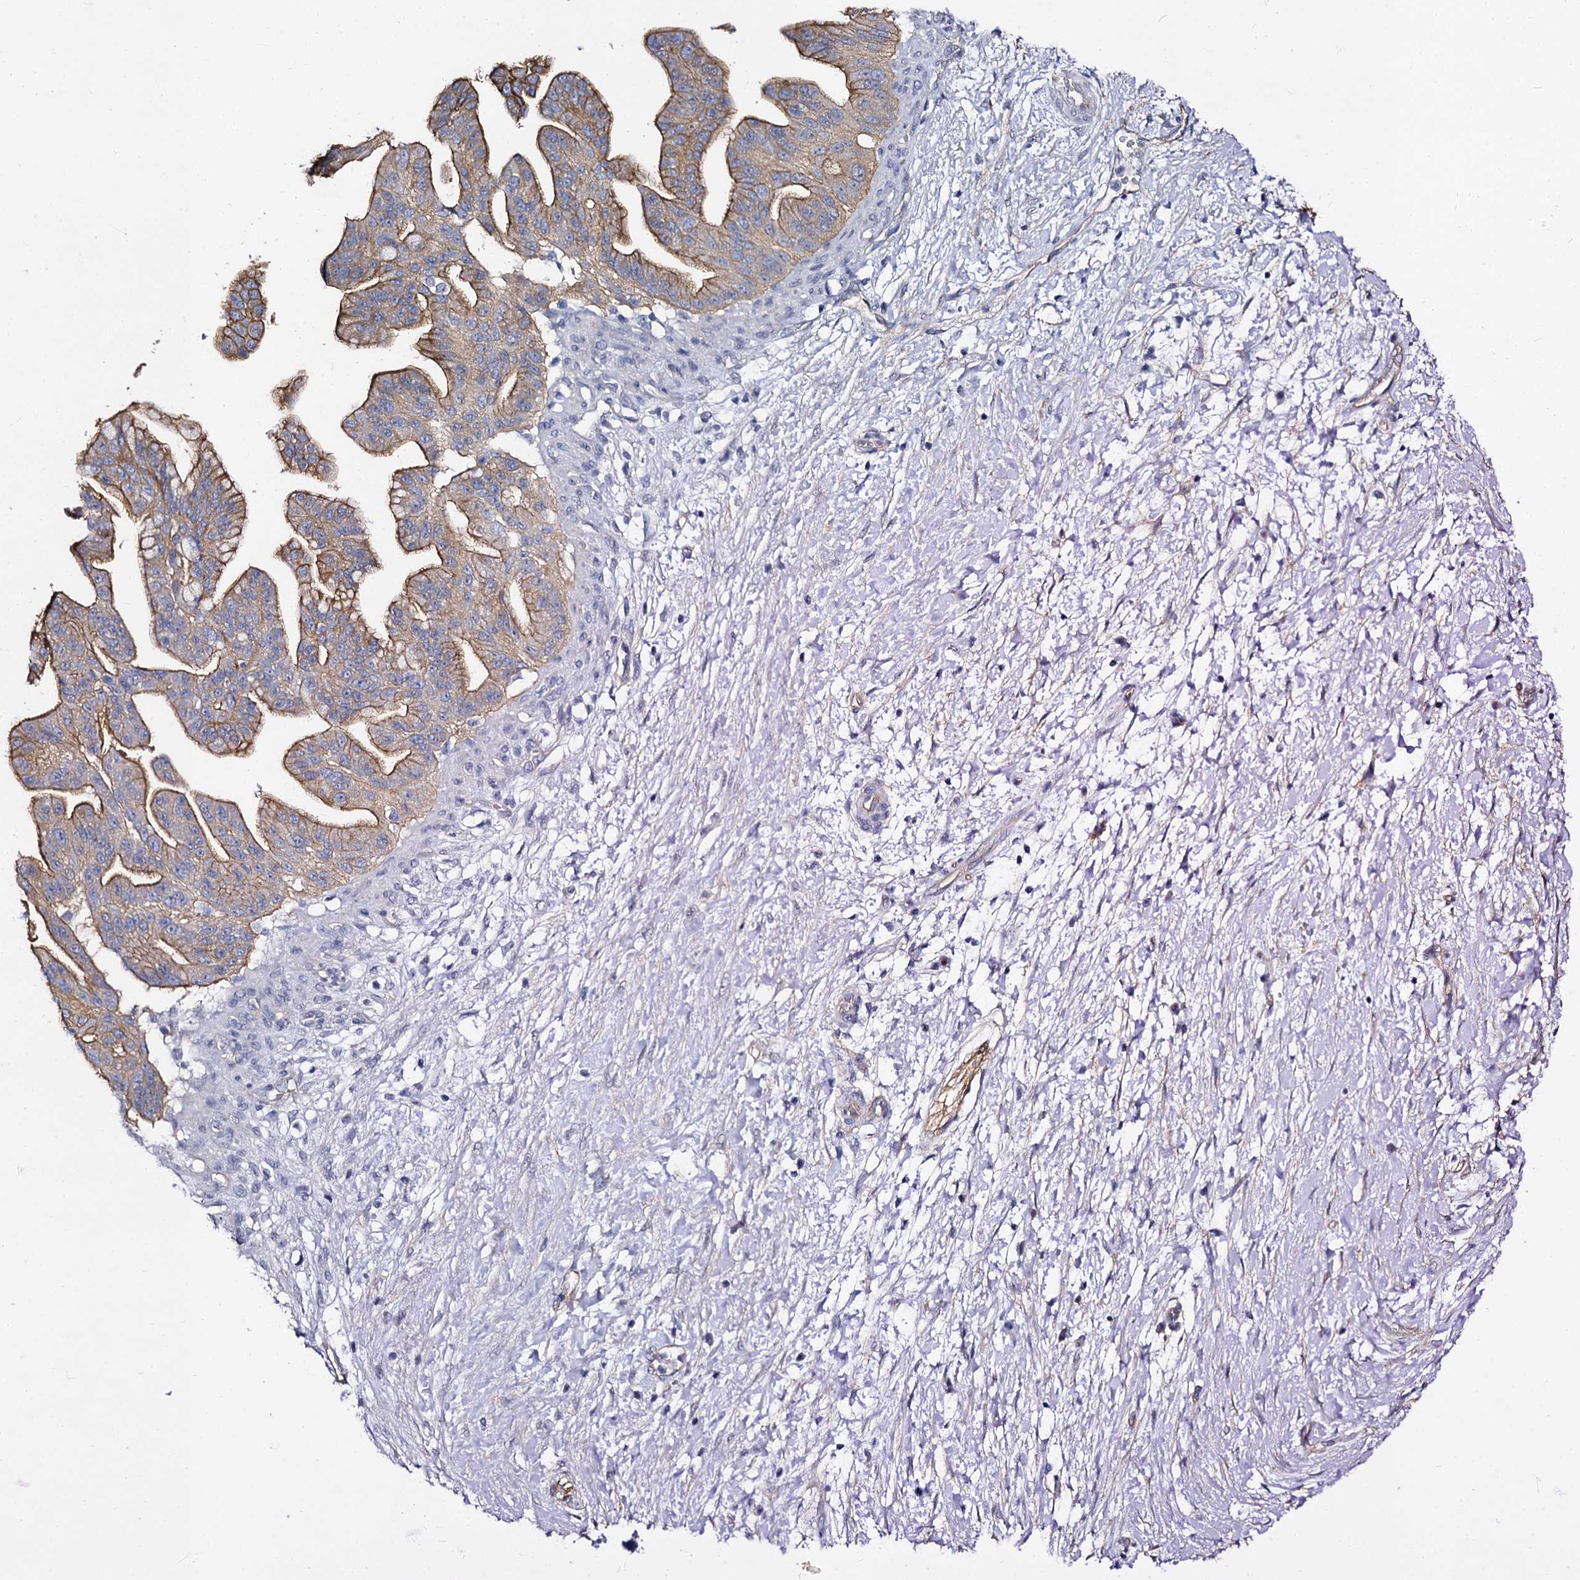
{"staining": {"intensity": "moderate", "quantity": "25%-75%", "location": "cytoplasmic/membranous"}, "tissue": "pancreatic cancer", "cell_type": "Tumor cells", "image_type": "cancer", "snomed": [{"axis": "morphology", "description": "Adenocarcinoma, NOS"}, {"axis": "topography", "description": "Pancreas"}], "caption": "High-power microscopy captured an IHC micrograph of pancreatic adenocarcinoma, revealing moderate cytoplasmic/membranous positivity in approximately 25%-75% of tumor cells.", "gene": "CBFB", "patient": {"sex": "male", "age": 68}}